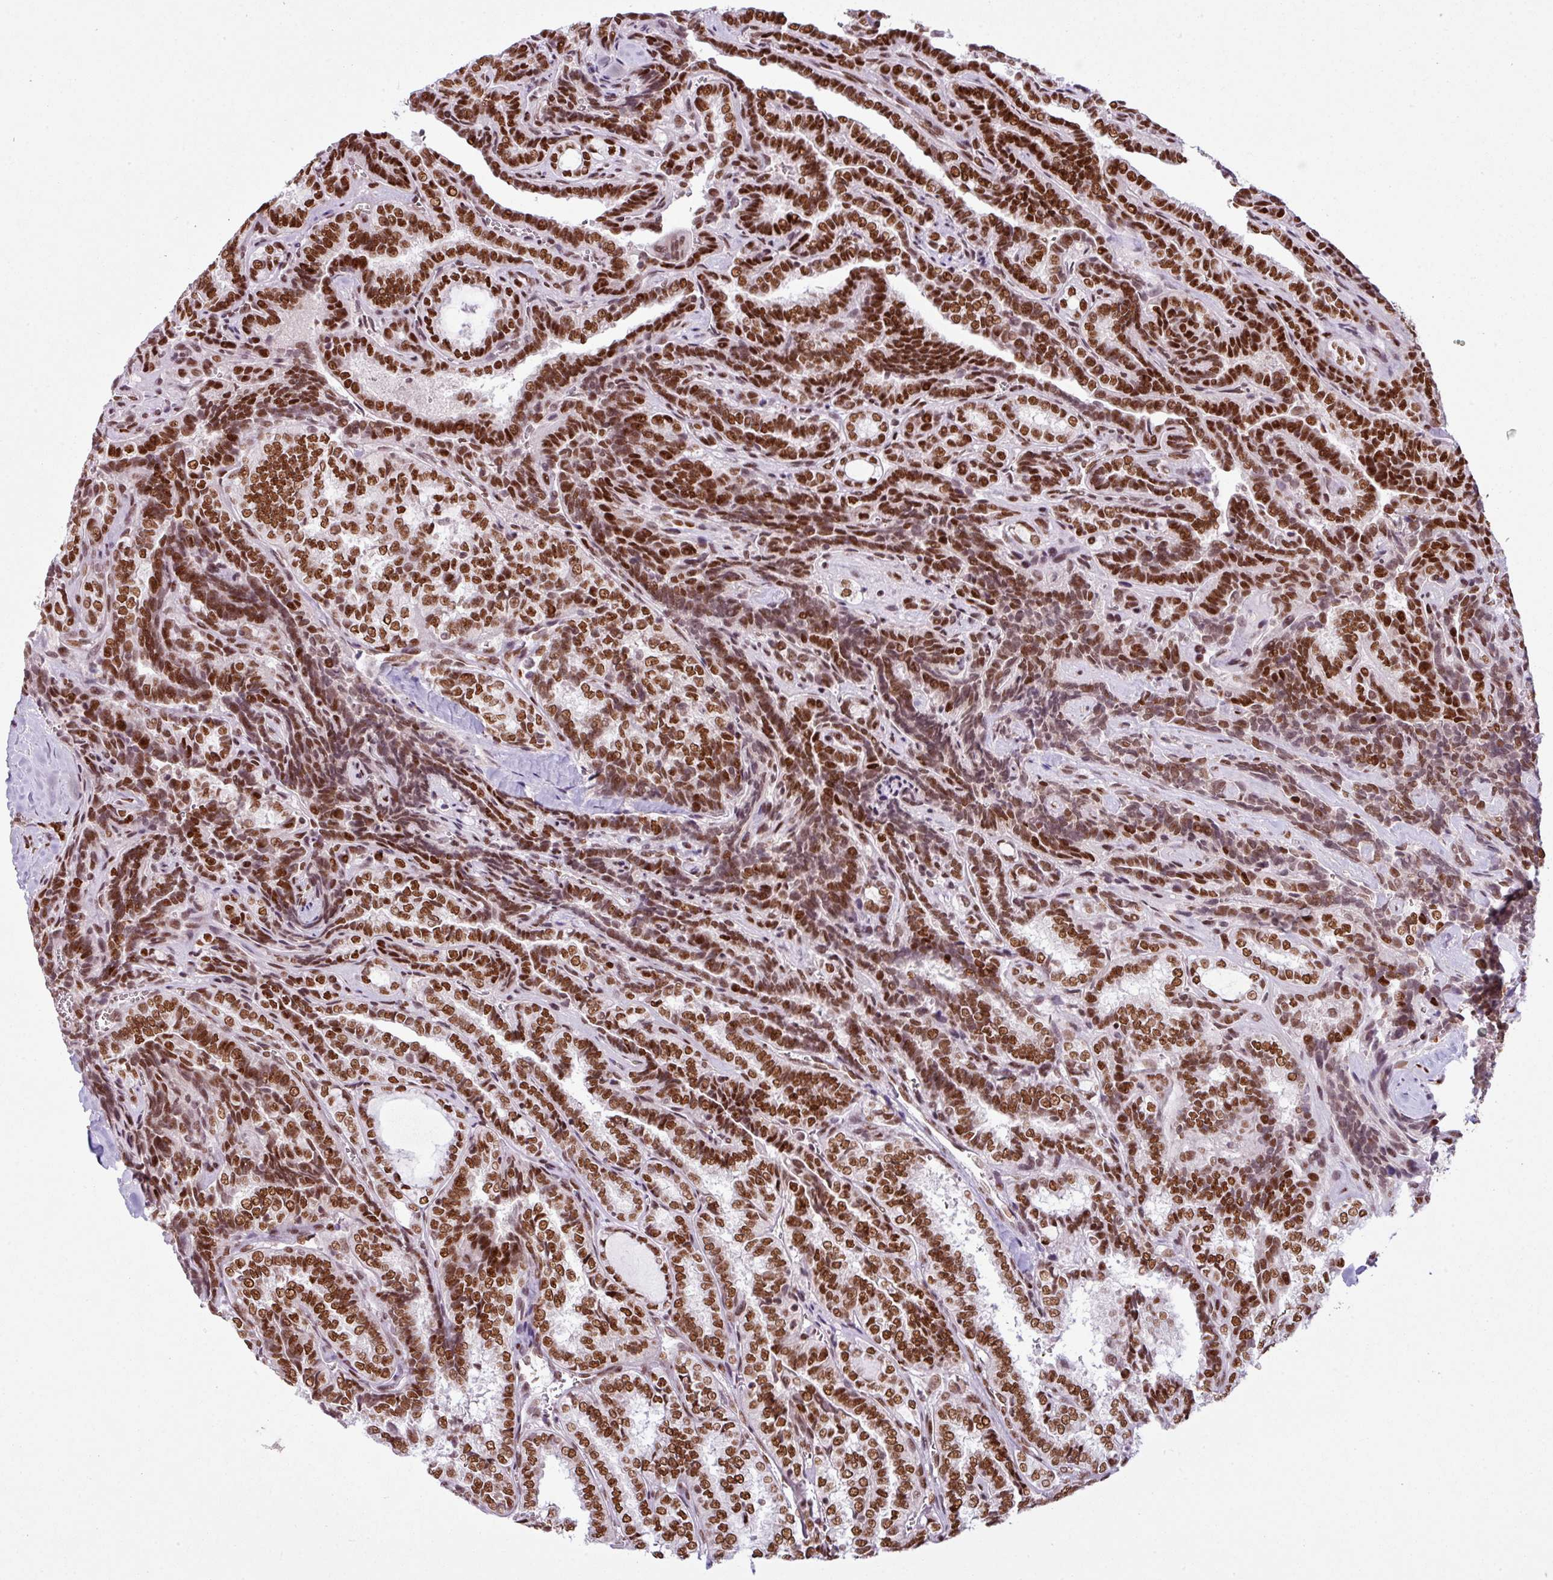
{"staining": {"intensity": "strong", "quantity": ">75%", "location": "nuclear"}, "tissue": "thyroid cancer", "cell_type": "Tumor cells", "image_type": "cancer", "snomed": [{"axis": "morphology", "description": "Papillary adenocarcinoma, NOS"}, {"axis": "topography", "description": "Thyroid gland"}], "caption": "A high amount of strong nuclear expression is present in approximately >75% of tumor cells in thyroid cancer (papillary adenocarcinoma) tissue. Using DAB (3,3'-diaminobenzidine) (brown) and hematoxylin (blue) stains, captured at high magnification using brightfield microscopy.", "gene": "PRDM5", "patient": {"sex": "female", "age": 30}}